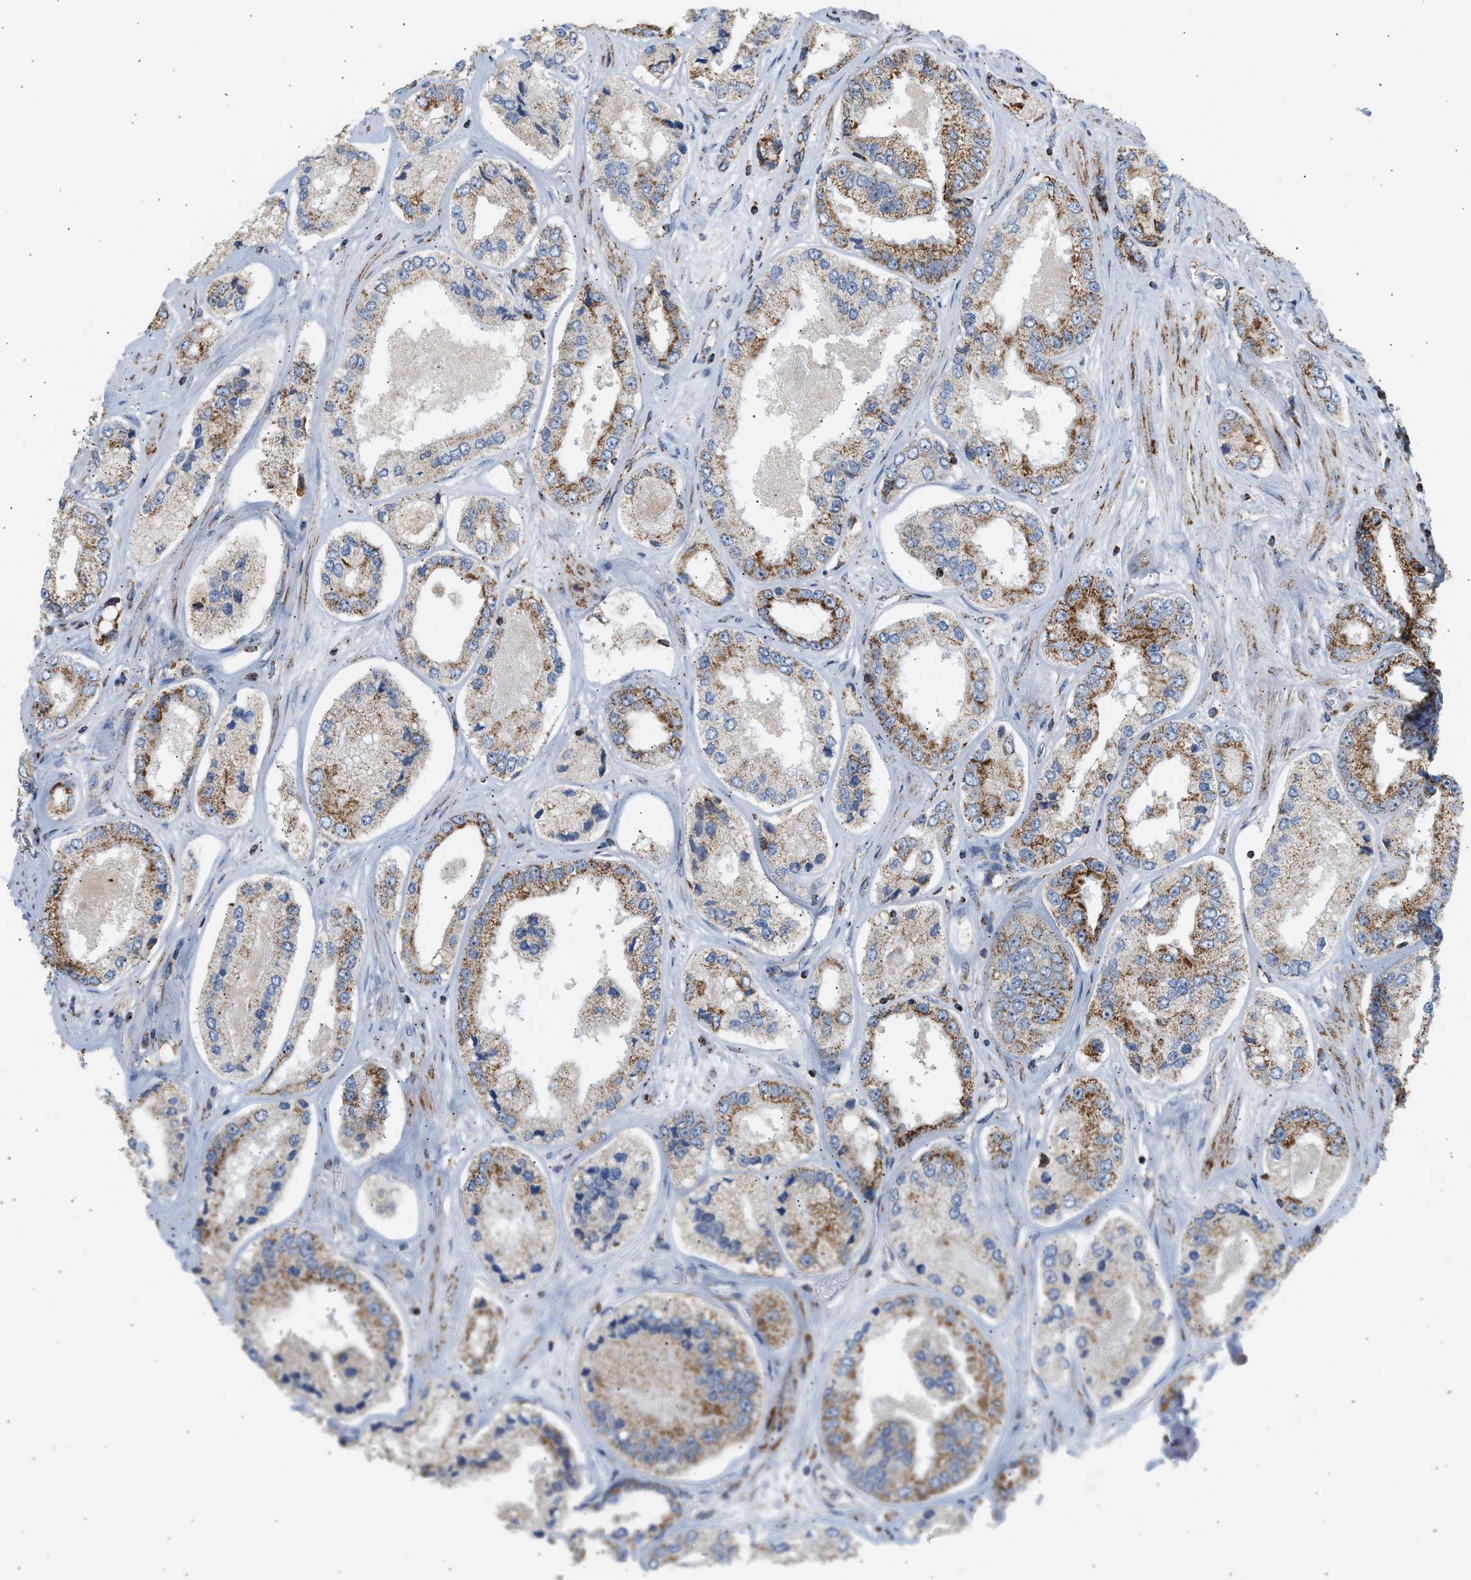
{"staining": {"intensity": "moderate", "quantity": ">75%", "location": "cytoplasmic/membranous"}, "tissue": "prostate cancer", "cell_type": "Tumor cells", "image_type": "cancer", "snomed": [{"axis": "morphology", "description": "Adenocarcinoma, High grade"}, {"axis": "topography", "description": "Prostate"}], "caption": "Human prostate cancer (adenocarcinoma (high-grade)) stained for a protein (brown) reveals moderate cytoplasmic/membranous positive positivity in approximately >75% of tumor cells.", "gene": "OGDH", "patient": {"sex": "male", "age": 61}}